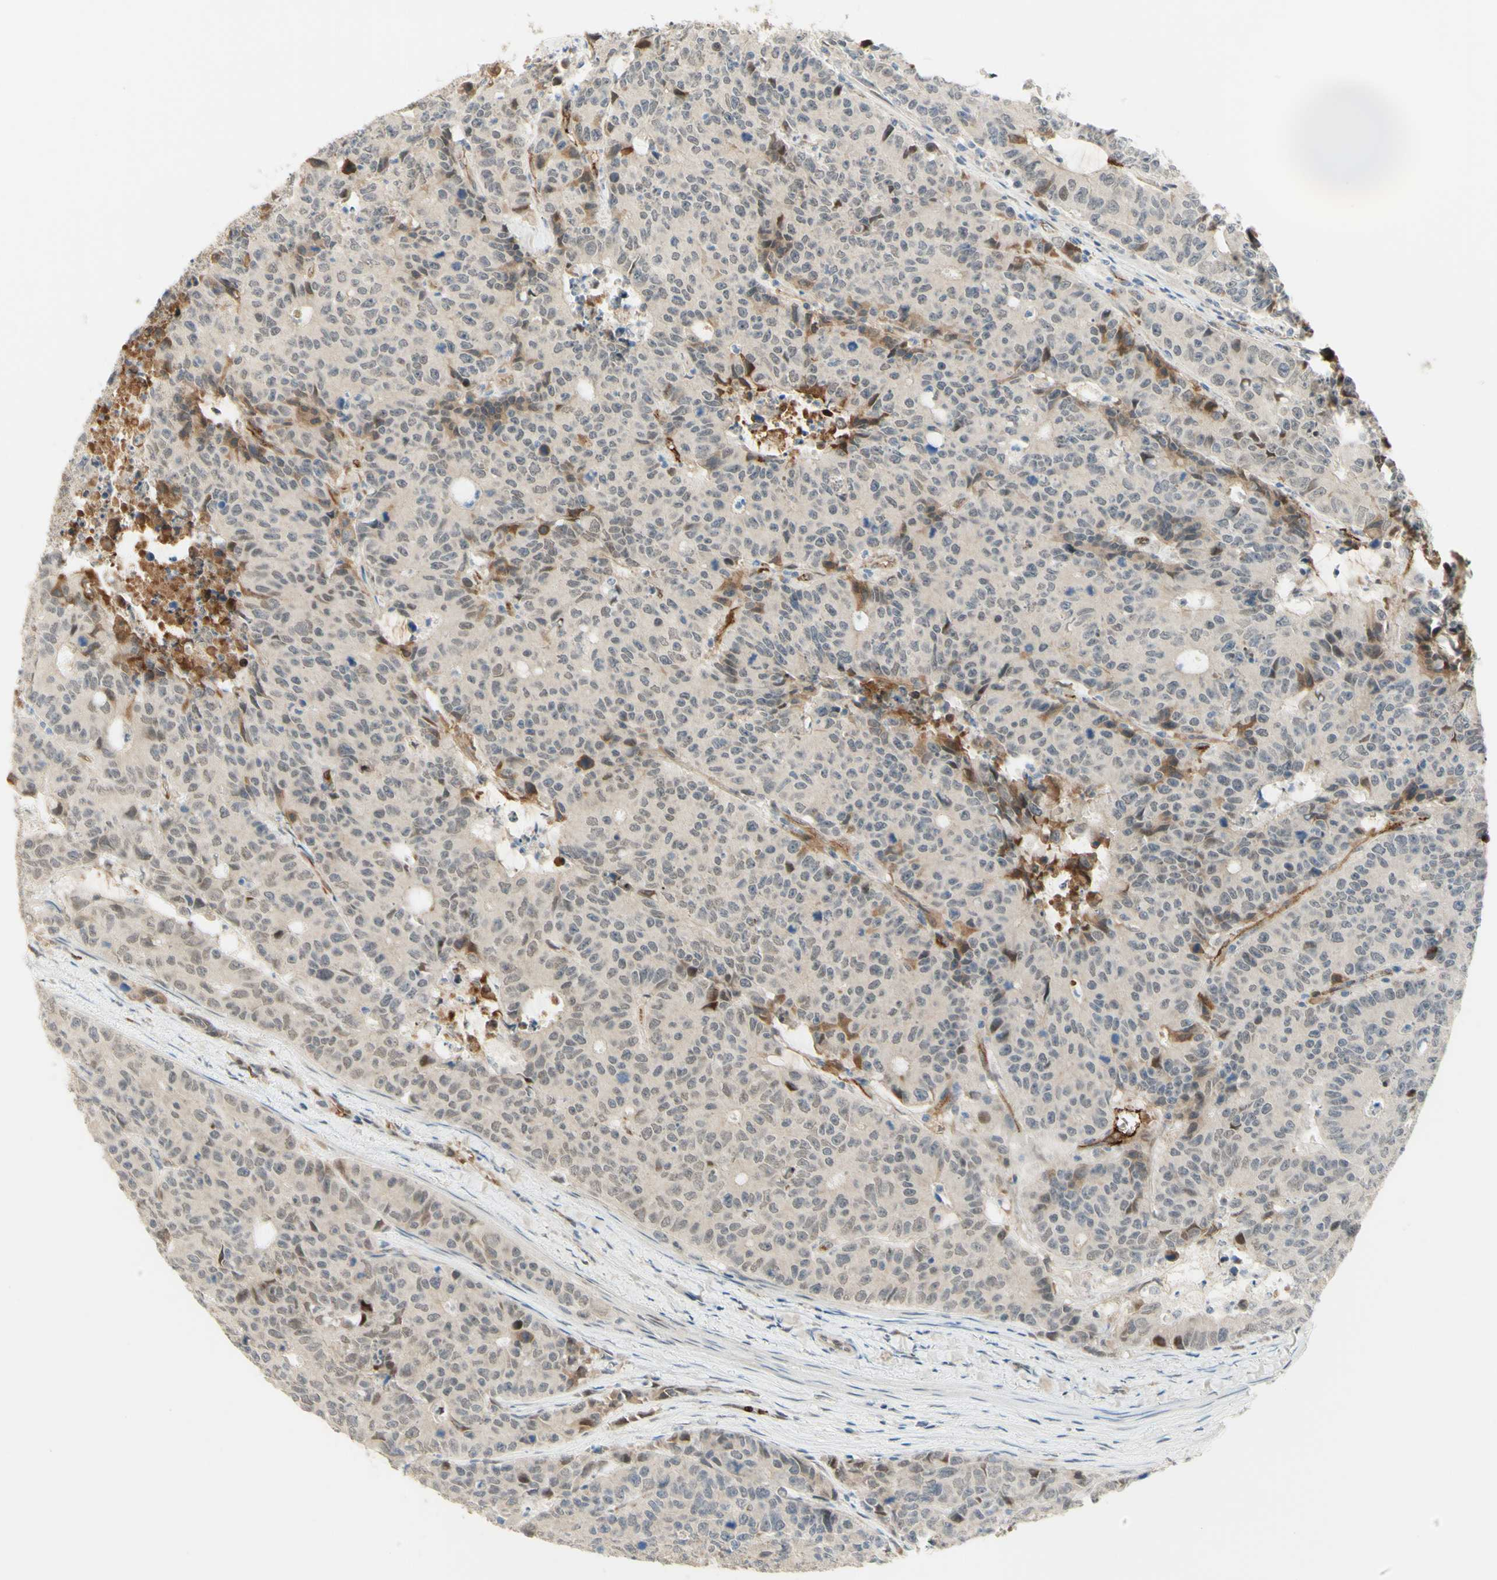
{"staining": {"intensity": "weak", "quantity": "25%-75%", "location": "nuclear"}, "tissue": "colorectal cancer", "cell_type": "Tumor cells", "image_type": "cancer", "snomed": [{"axis": "morphology", "description": "Adenocarcinoma, NOS"}, {"axis": "topography", "description": "Colon"}], "caption": "DAB (3,3'-diaminobenzidine) immunohistochemical staining of human adenocarcinoma (colorectal) shows weak nuclear protein positivity in approximately 25%-75% of tumor cells. (IHC, brightfield microscopy, high magnification).", "gene": "ANGPT2", "patient": {"sex": "female", "age": 86}}